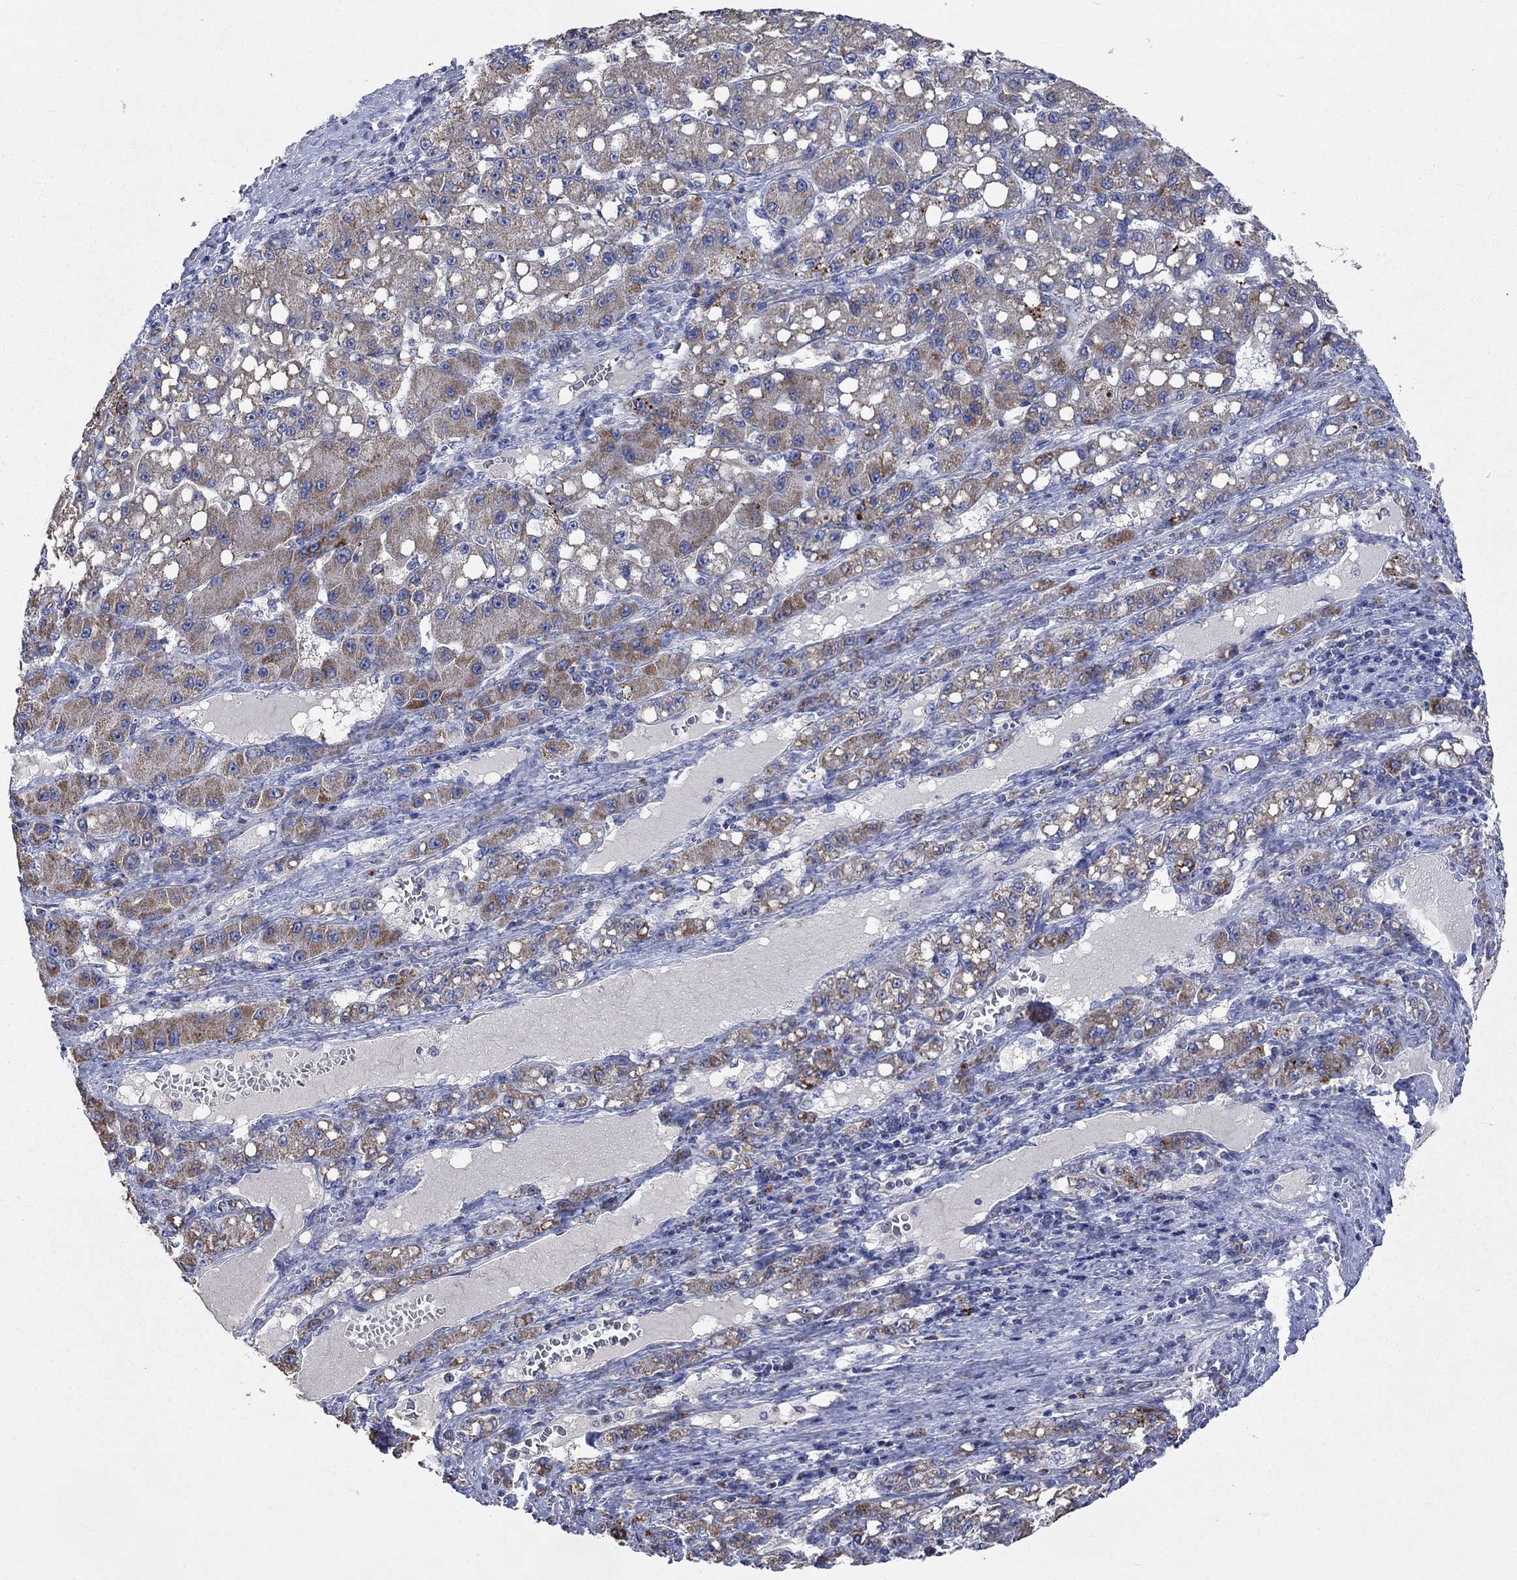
{"staining": {"intensity": "moderate", "quantity": "<25%", "location": "cytoplasmic/membranous"}, "tissue": "liver cancer", "cell_type": "Tumor cells", "image_type": "cancer", "snomed": [{"axis": "morphology", "description": "Carcinoma, Hepatocellular, NOS"}, {"axis": "topography", "description": "Liver"}], "caption": "Immunohistochemical staining of human liver cancer (hepatocellular carcinoma) displays moderate cytoplasmic/membranous protein positivity in approximately <25% of tumor cells.", "gene": "UGT8", "patient": {"sex": "female", "age": 65}}